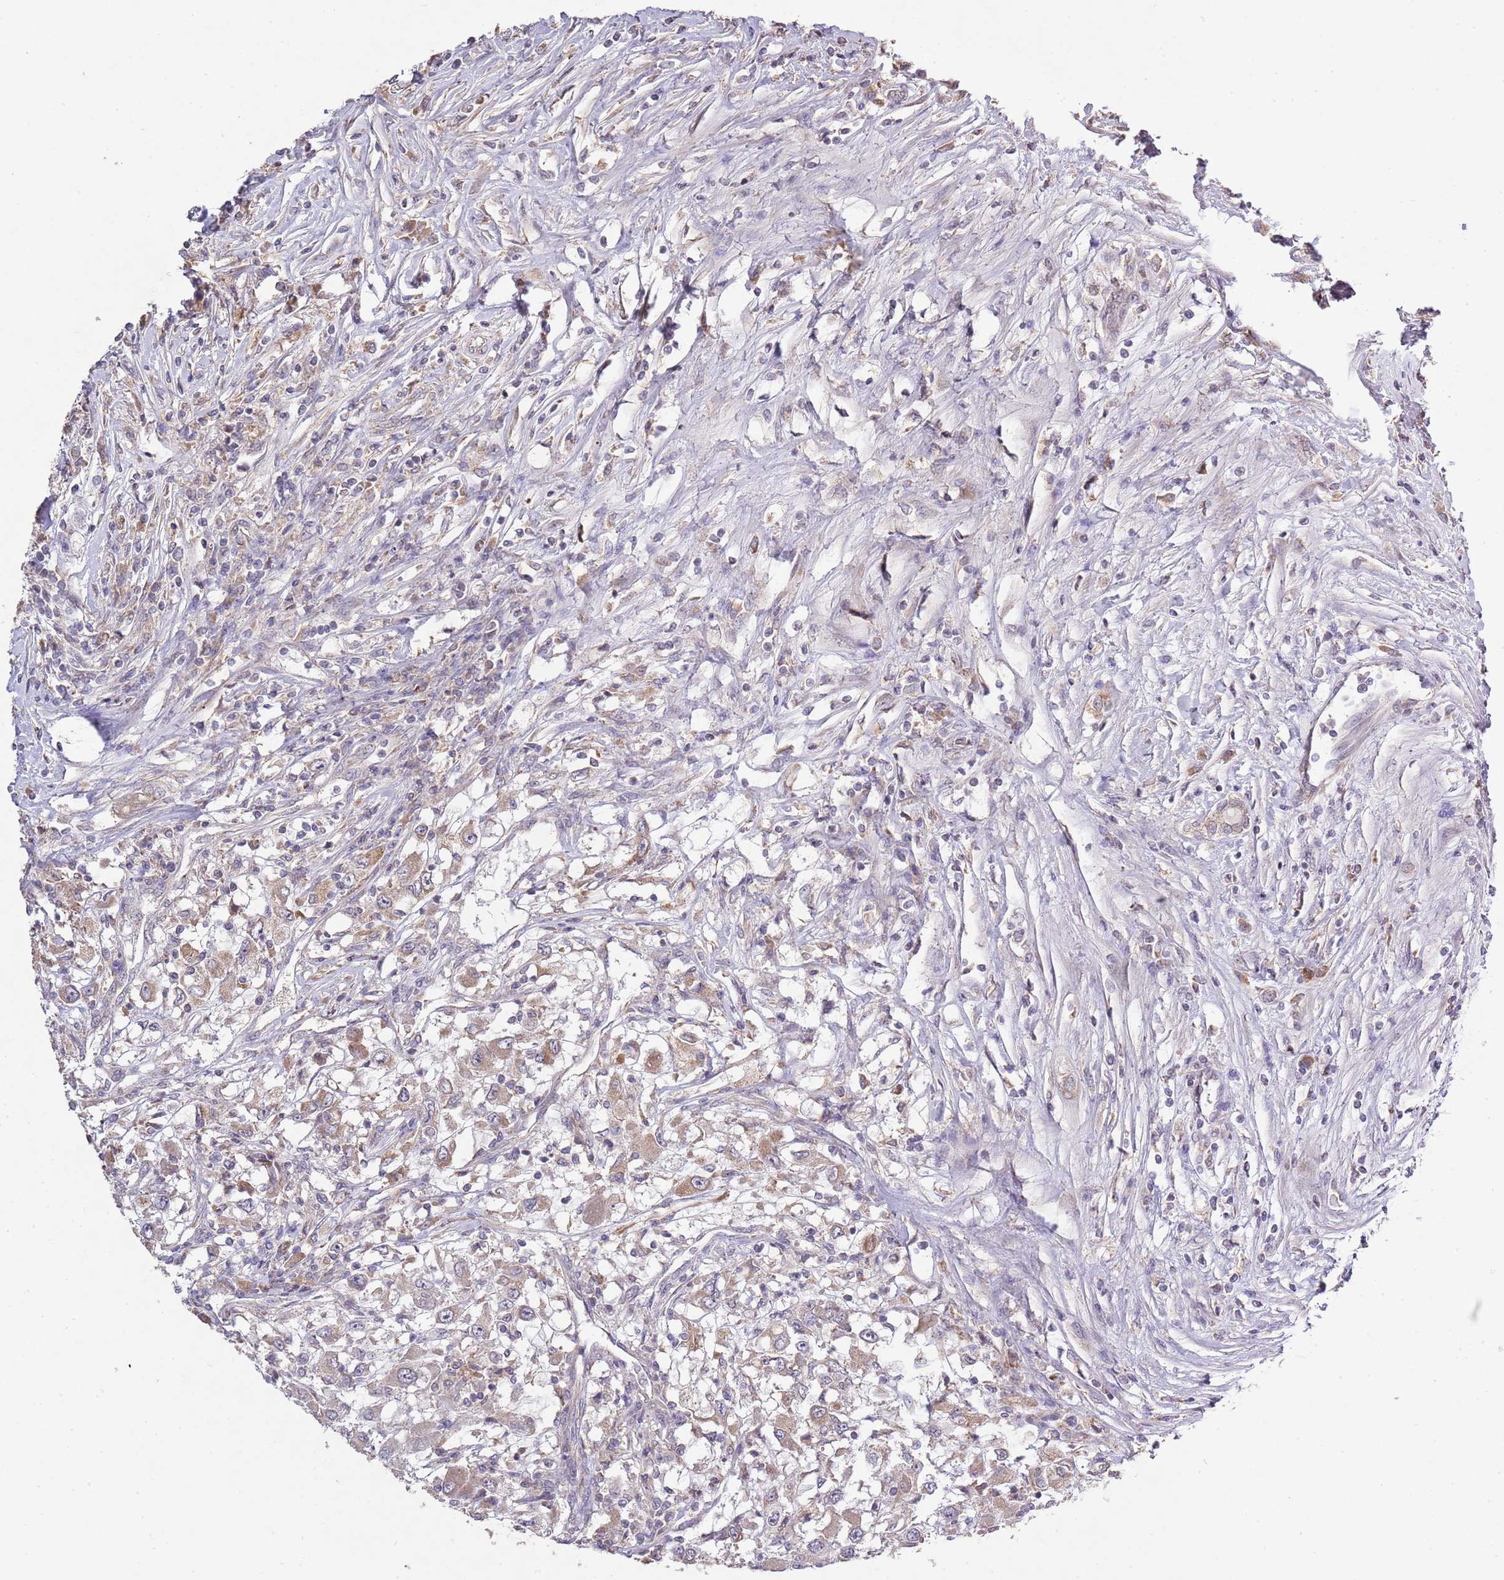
{"staining": {"intensity": "weak", "quantity": ">75%", "location": "cytoplasmic/membranous"}, "tissue": "renal cancer", "cell_type": "Tumor cells", "image_type": "cancer", "snomed": [{"axis": "morphology", "description": "Adenocarcinoma, NOS"}, {"axis": "topography", "description": "Kidney"}], "caption": "Immunohistochemistry (IHC) image of human adenocarcinoma (renal) stained for a protein (brown), which reveals low levels of weak cytoplasmic/membranous positivity in about >75% of tumor cells.", "gene": "IVD", "patient": {"sex": "female", "age": 67}}